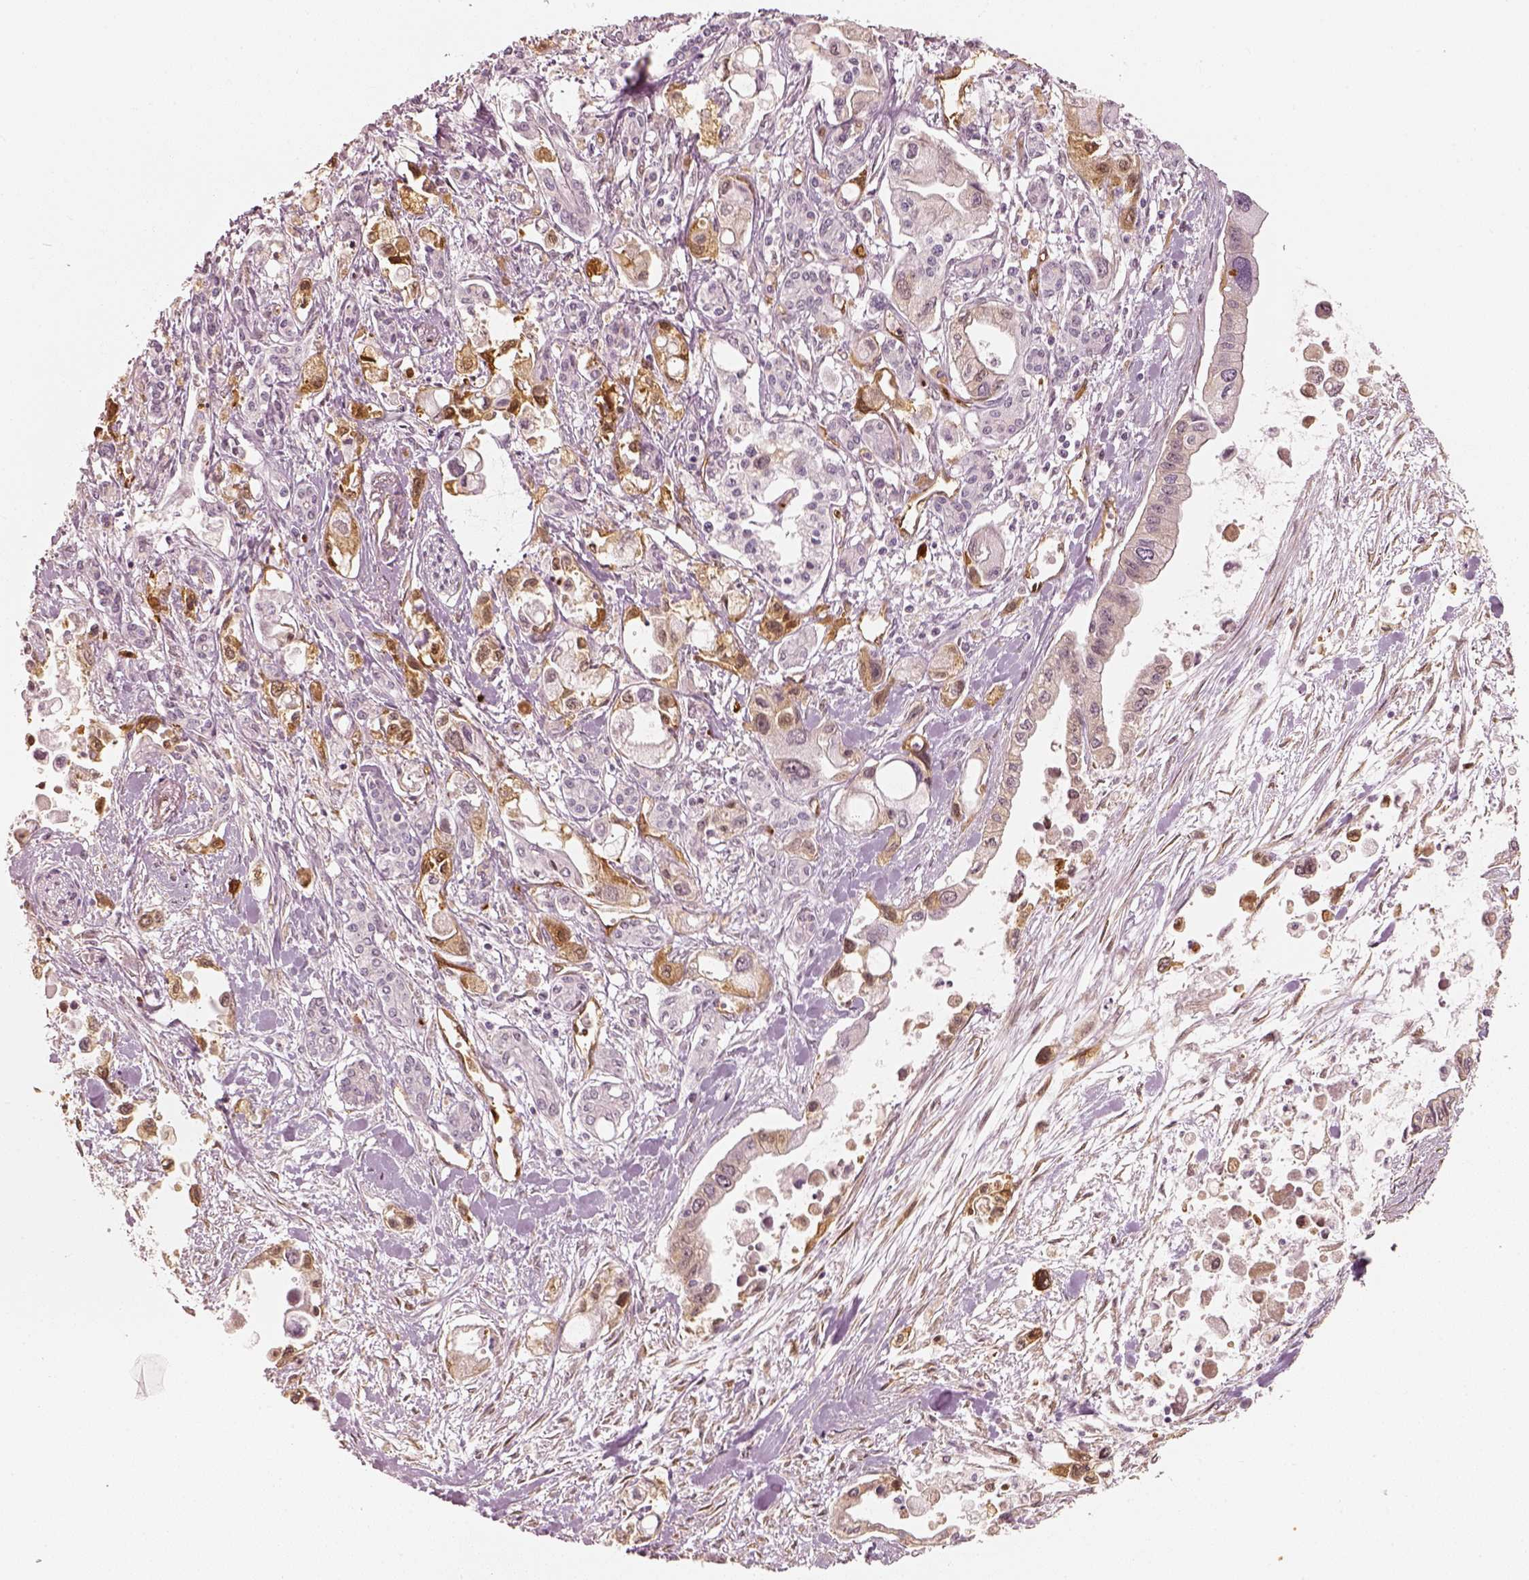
{"staining": {"intensity": "weak", "quantity": "<25%", "location": "cytoplasmic/membranous"}, "tissue": "pancreatic cancer", "cell_type": "Tumor cells", "image_type": "cancer", "snomed": [{"axis": "morphology", "description": "Adenocarcinoma, NOS"}, {"axis": "topography", "description": "Pancreas"}], "caption": "A high-resolution image shows immunohistochemistry staining of pancreatic cancer (adenocarcinoma), which exhibits no significant expression in tumor cells. (Stains: DAB (3,3'-diaminobenzidine) immunohistochemistry (IHC) with hematoxylin counter stain, Microscopy: brightfield microscopy at high magnification).", "gene": "FSCN1", "patient": {"sex": "female", "age": 61}}